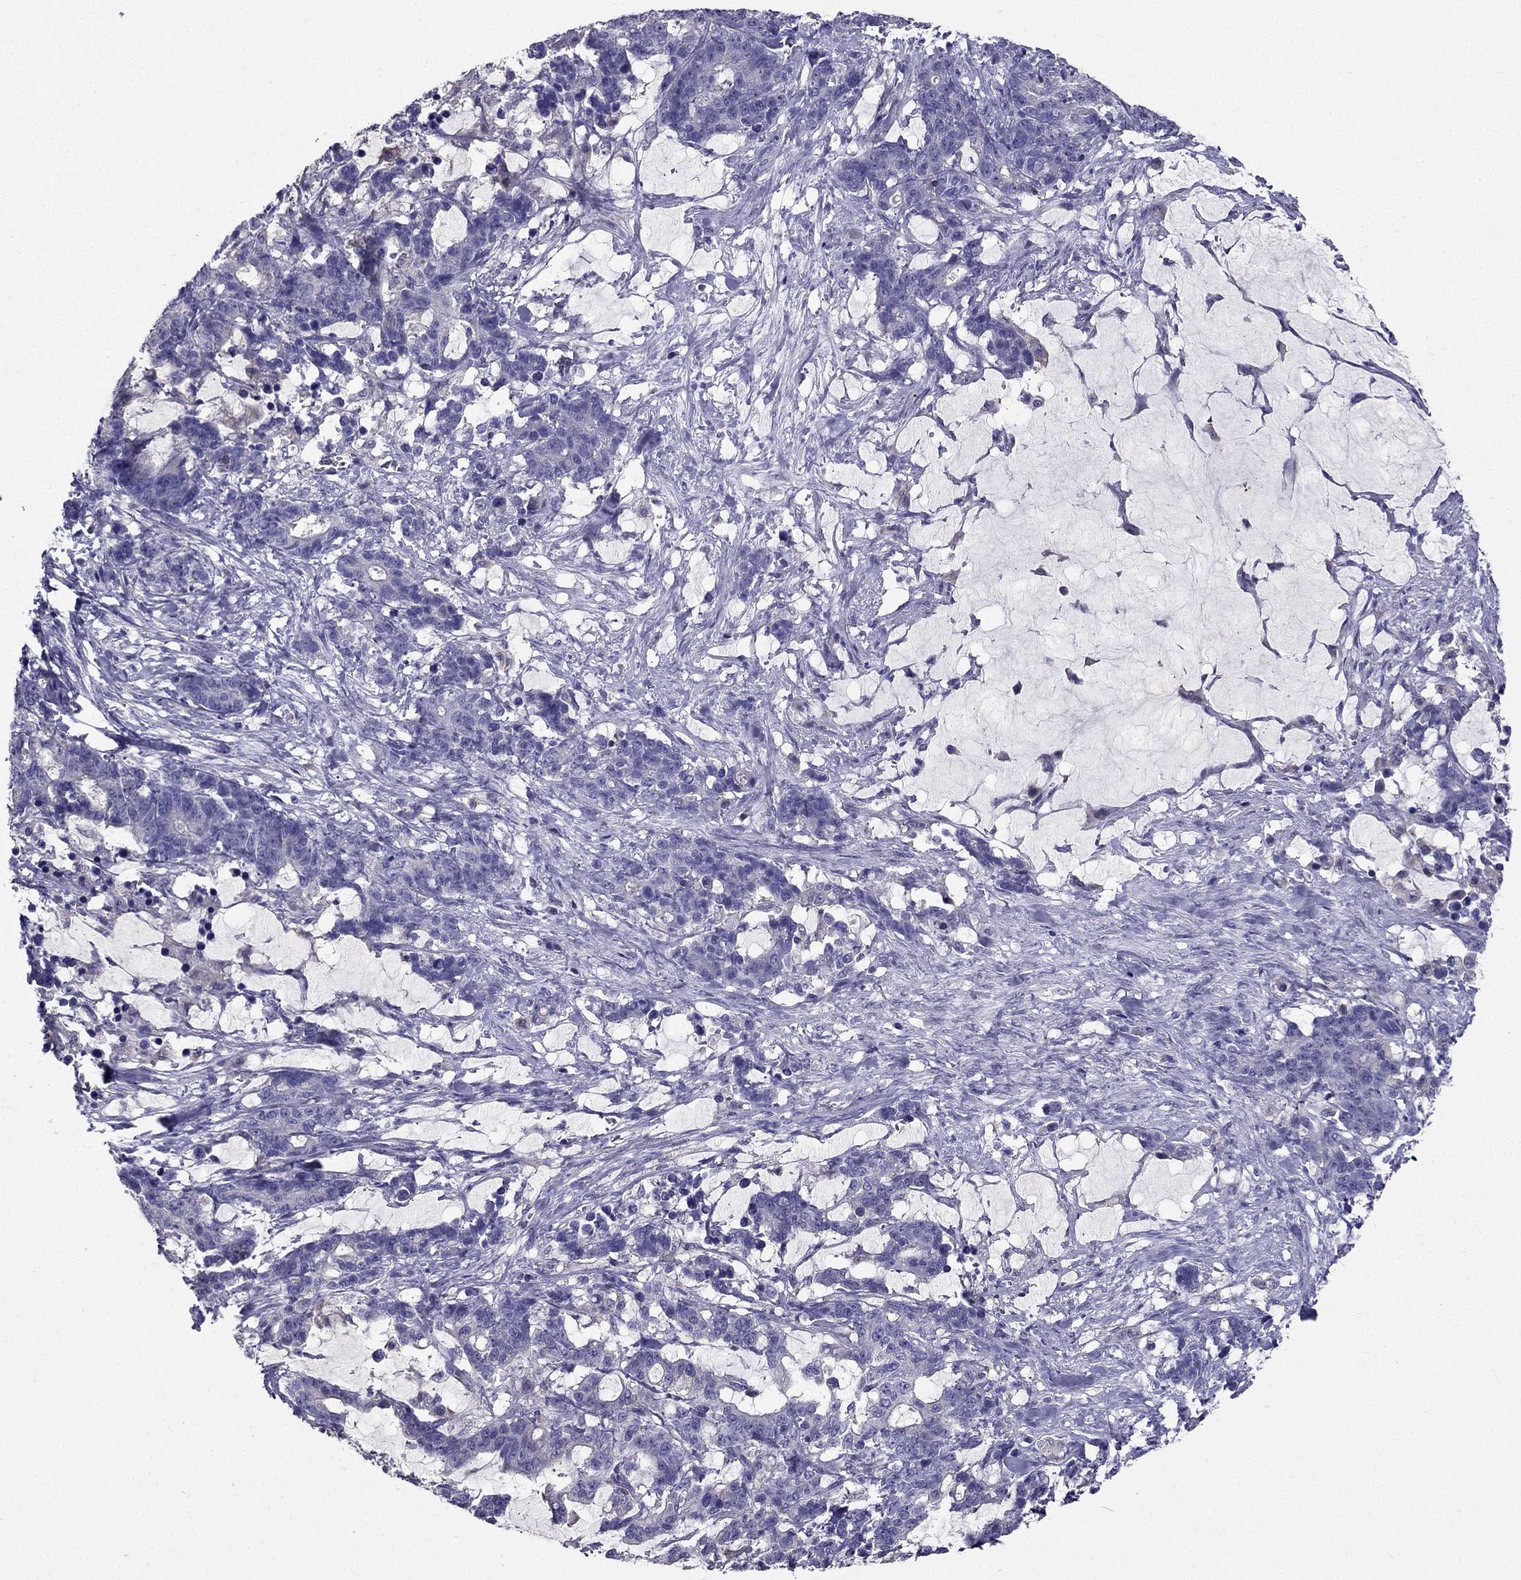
{"staining": {"intensity": "negative", "quantity": "none", "location": "none"}, "tissue": "stomach cancer", "cell_type": "Tumor cells", "image_type": "cancer", "snomed": [{"axis": "morphology", "description": "Normal tissue, NOS"}, {"axis": "morphology", "description": "Adenocarcinoma, NOS"}, {"axis": "topography", "description": "Stomach"}], "caption": "Histopathology image shows no protein expression in tumor cells of stomach cancer (adenocarcinoma) tissue. (Brightfield microscopy of DAB immunohistochemistry (IHC) at high magnification).", "gene": "AAK1", "patient": {"sex": "female", "age": 64}}